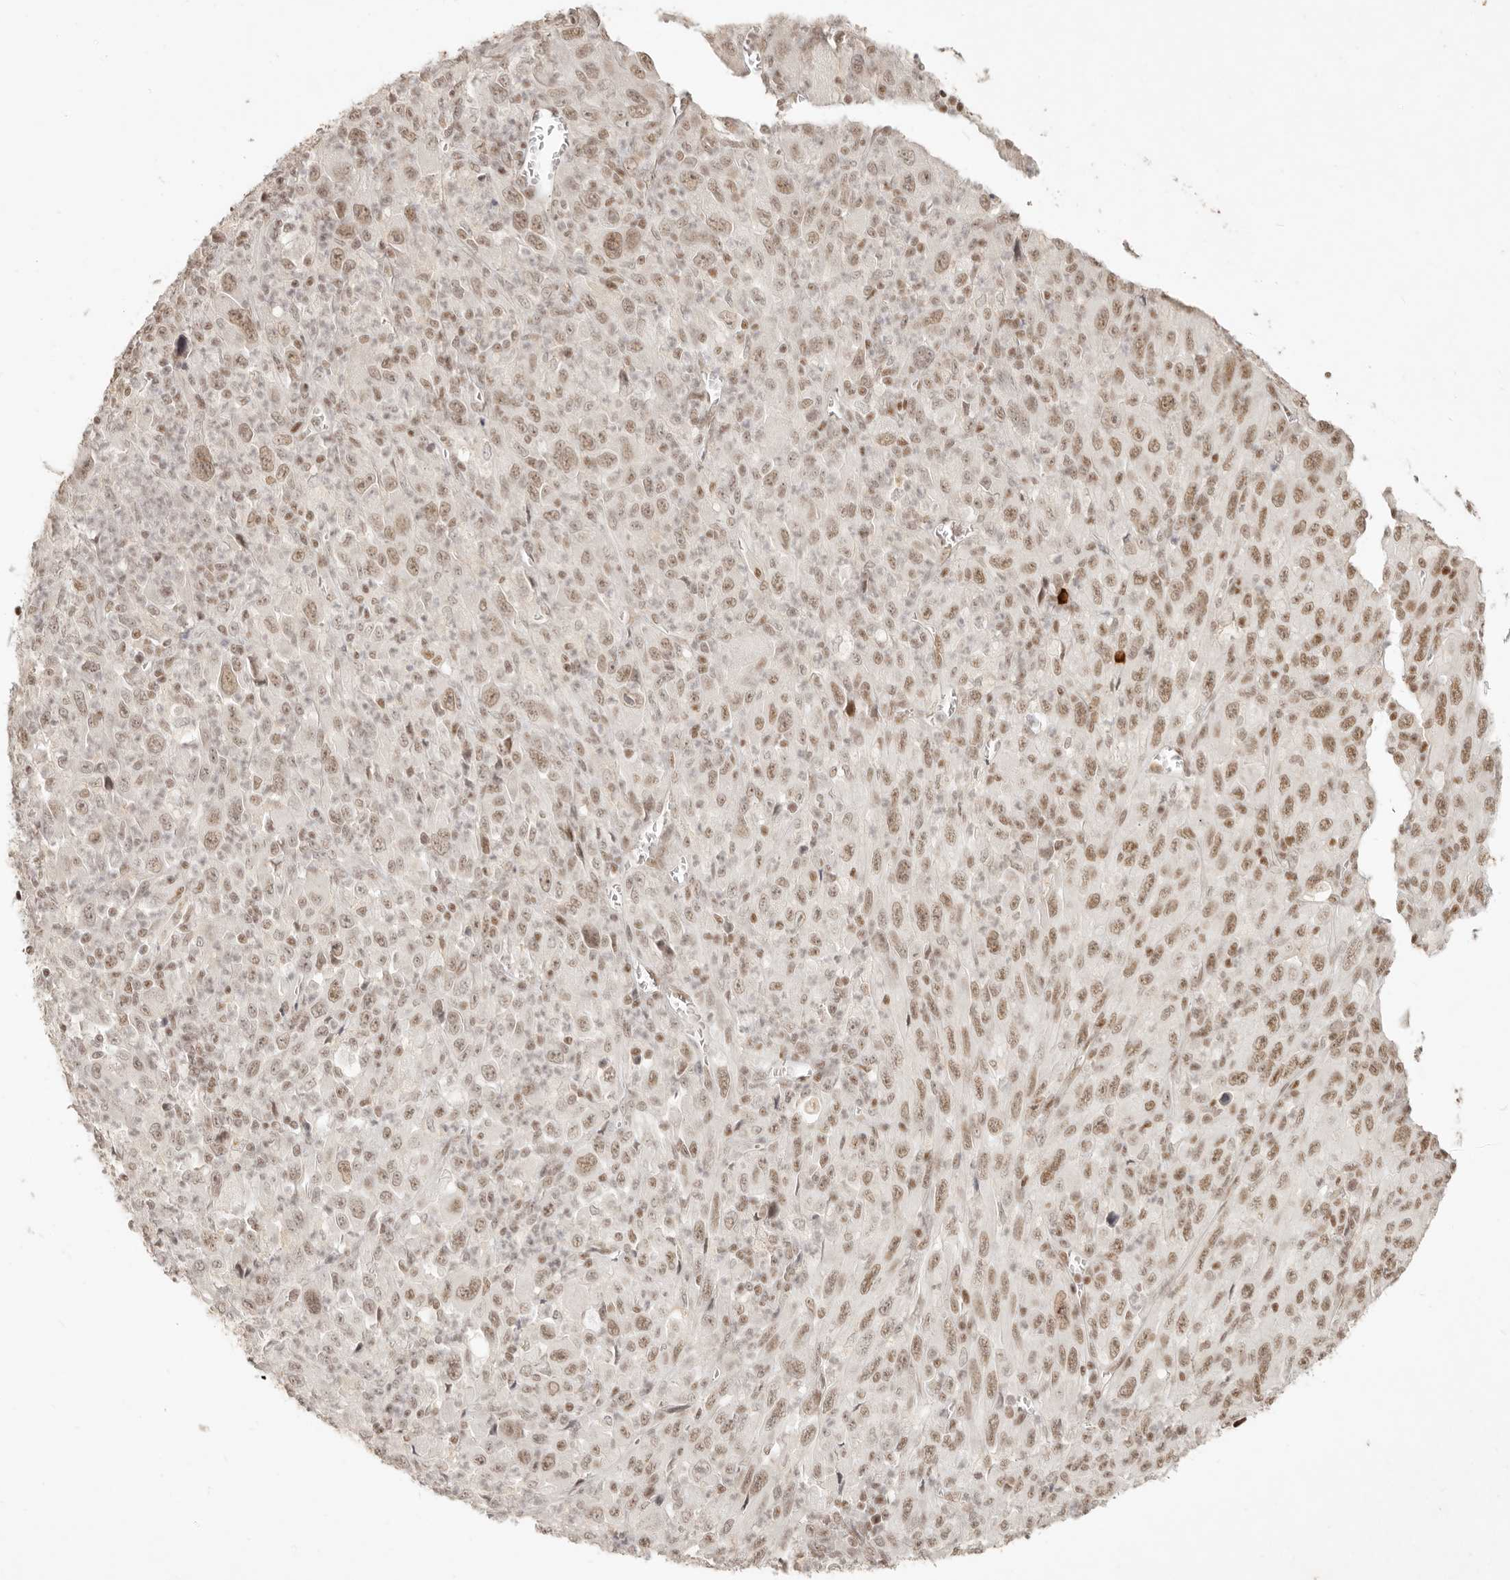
{"staining": {"intensity": "moderate", "quantity": ">75%", "location": "nuclear"}, "tissue": "melanoma", "cell_type": "Tumor cells", "image_type": "cancer", "snomed": [{"axis": "morphology", "description": "Malignant melanoma, Metastatic site"}, {"axis": "topography", "description": "Skin"}], "caption": "Protein expression analysis of melanoma shows moderate nuclear positivity in approximately >75% of tumor cells.", "gene": "GABPA", "patient": {"sex": "female", "age": 56}}